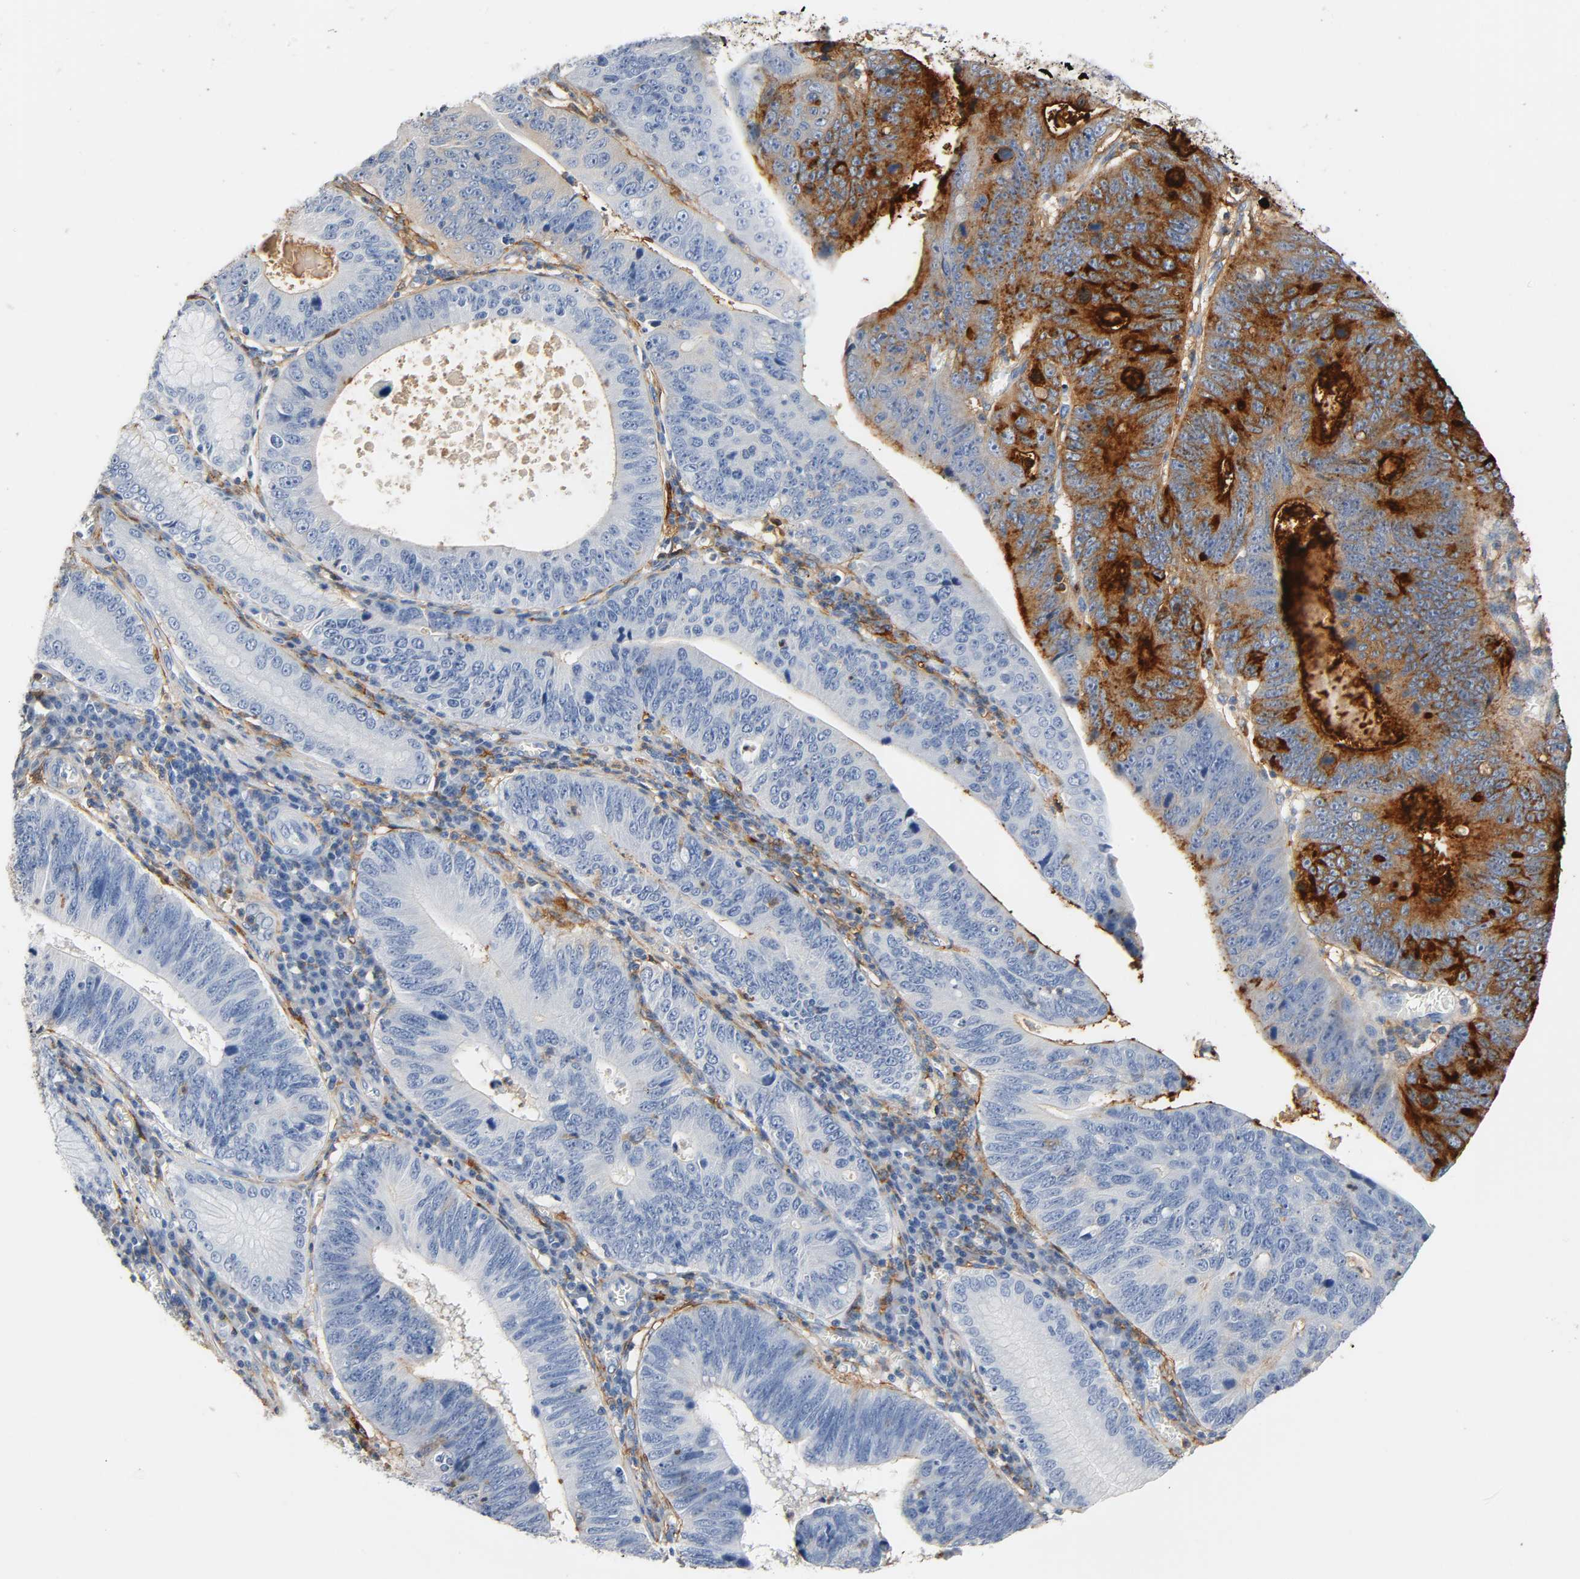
{"staining": {"intensity": "strong", "quantity": "<25%", "location": "cytoplasmic/membranous"}, "tissue": "stomach cancer", "cell_type": "Tumor cells", "image_type": "cancer", "snomed": [{"axis": "morphology", "description": "Adenocarcinoma, NOS"}, {"axis": "topography", "description": "Stomach"}], "caption": "A histopathology image of human stomach cancer stained for a protein demonstrates strong cytoplasmic/membranous brown staining in tumor cells. (IHC, brightfield microscopy, high magnification).", "gene": "ANPEP", "patient": {"sex": "male", "age": 59}}